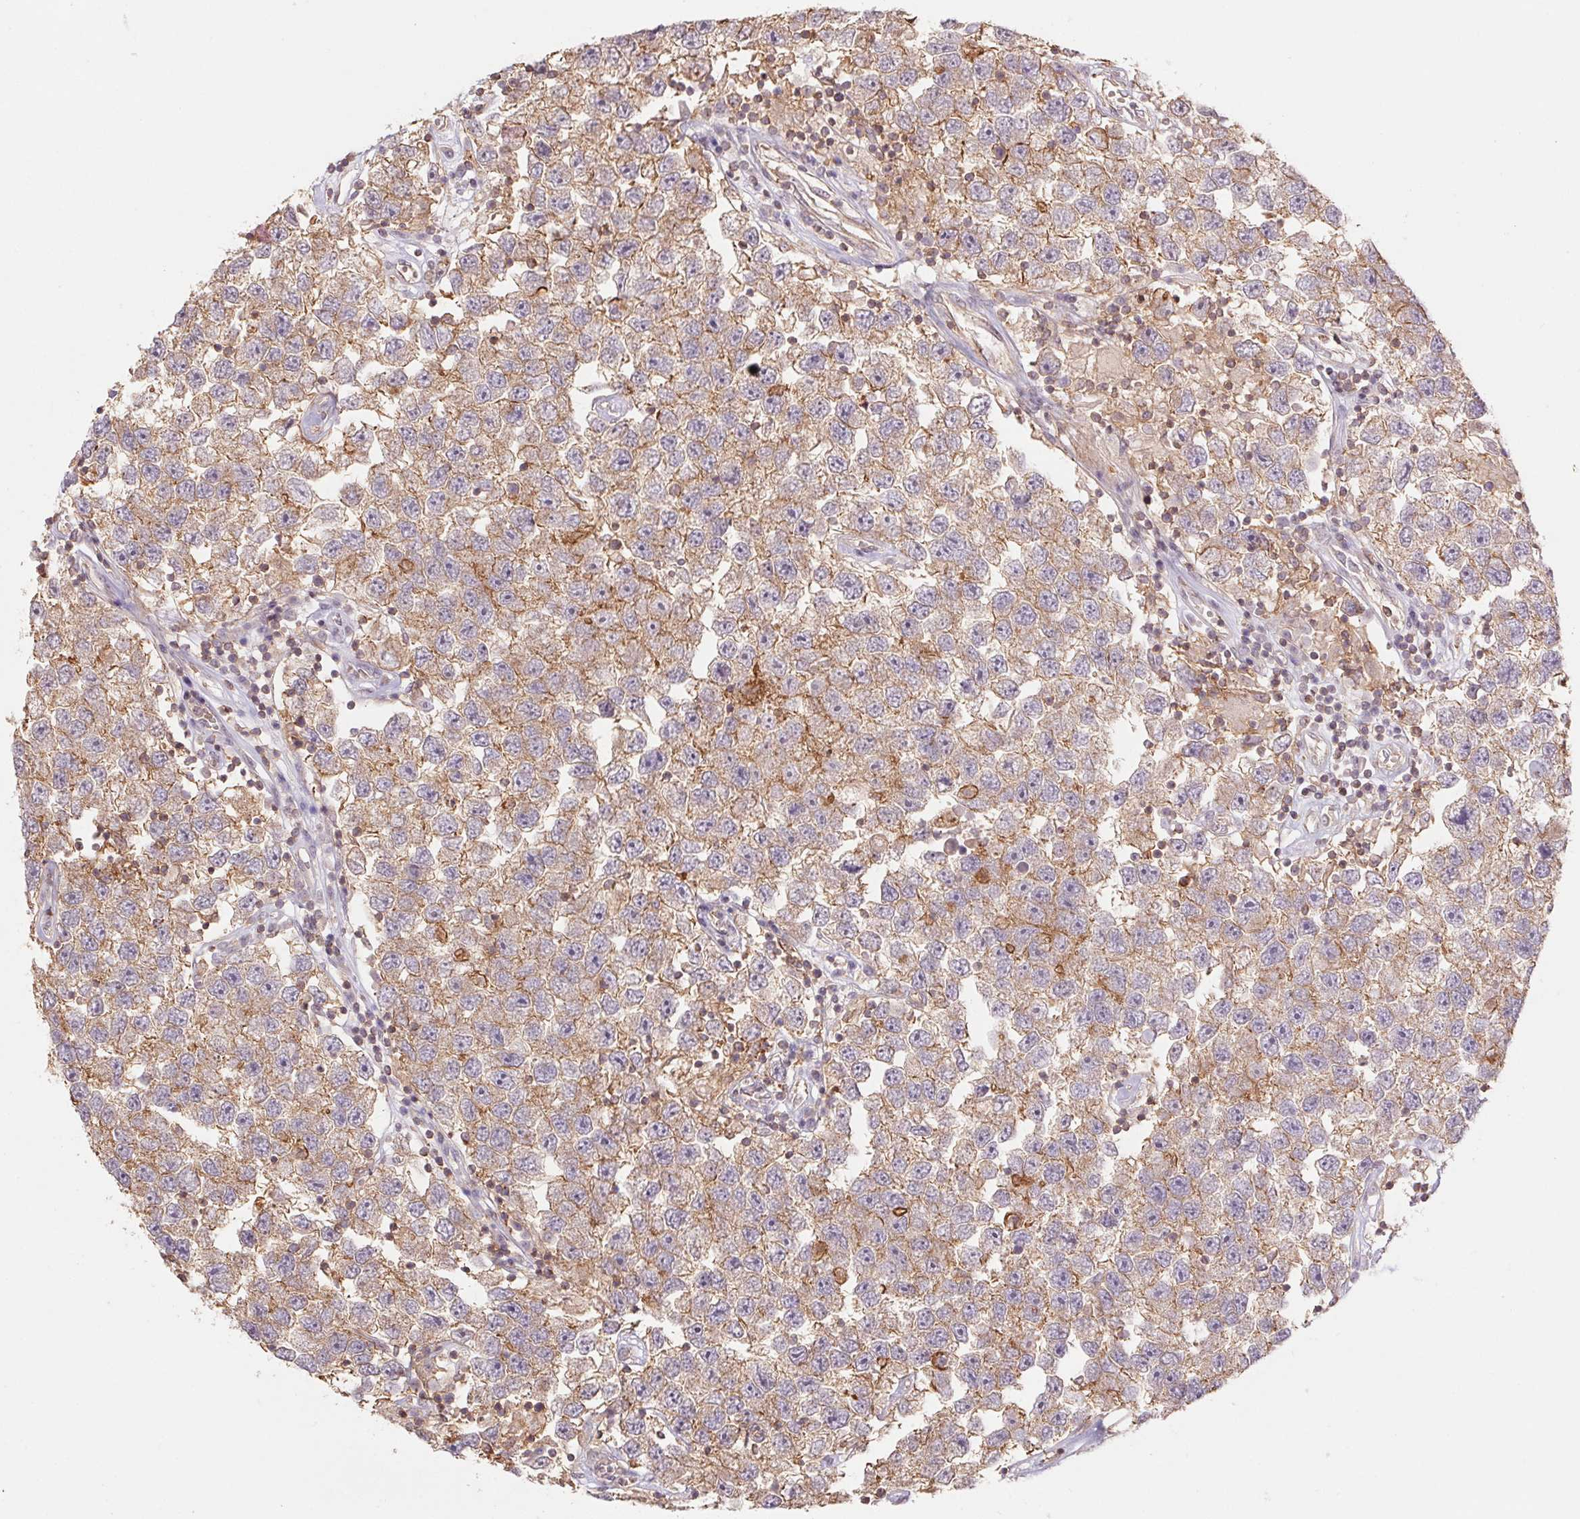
{"staining": {"intensity": "moderate", "quantity": ">75%", "location": "cytoplasmic/membranous"}, "tissue": "testis cancer", "cell_type": "Tumor cells", "image_type": "cancer", "snomed": [{"axis": "morphology", "description": "Seminoma, NOS"}, {"axis": "topography", "description": "Testis"}], "caption": "The photomicrograph shows staining of testis cancer (seminoma), revealing moderate cytoplasmic/membranous protein staining (brown color) within tumor cells. The staining was performed using DAB, with brown indicating positive protein expression. Nuclei are stained blue with hematoxylin.", "gene": "TUBA3D", "patient": {"sex": "male", "age": 26}}